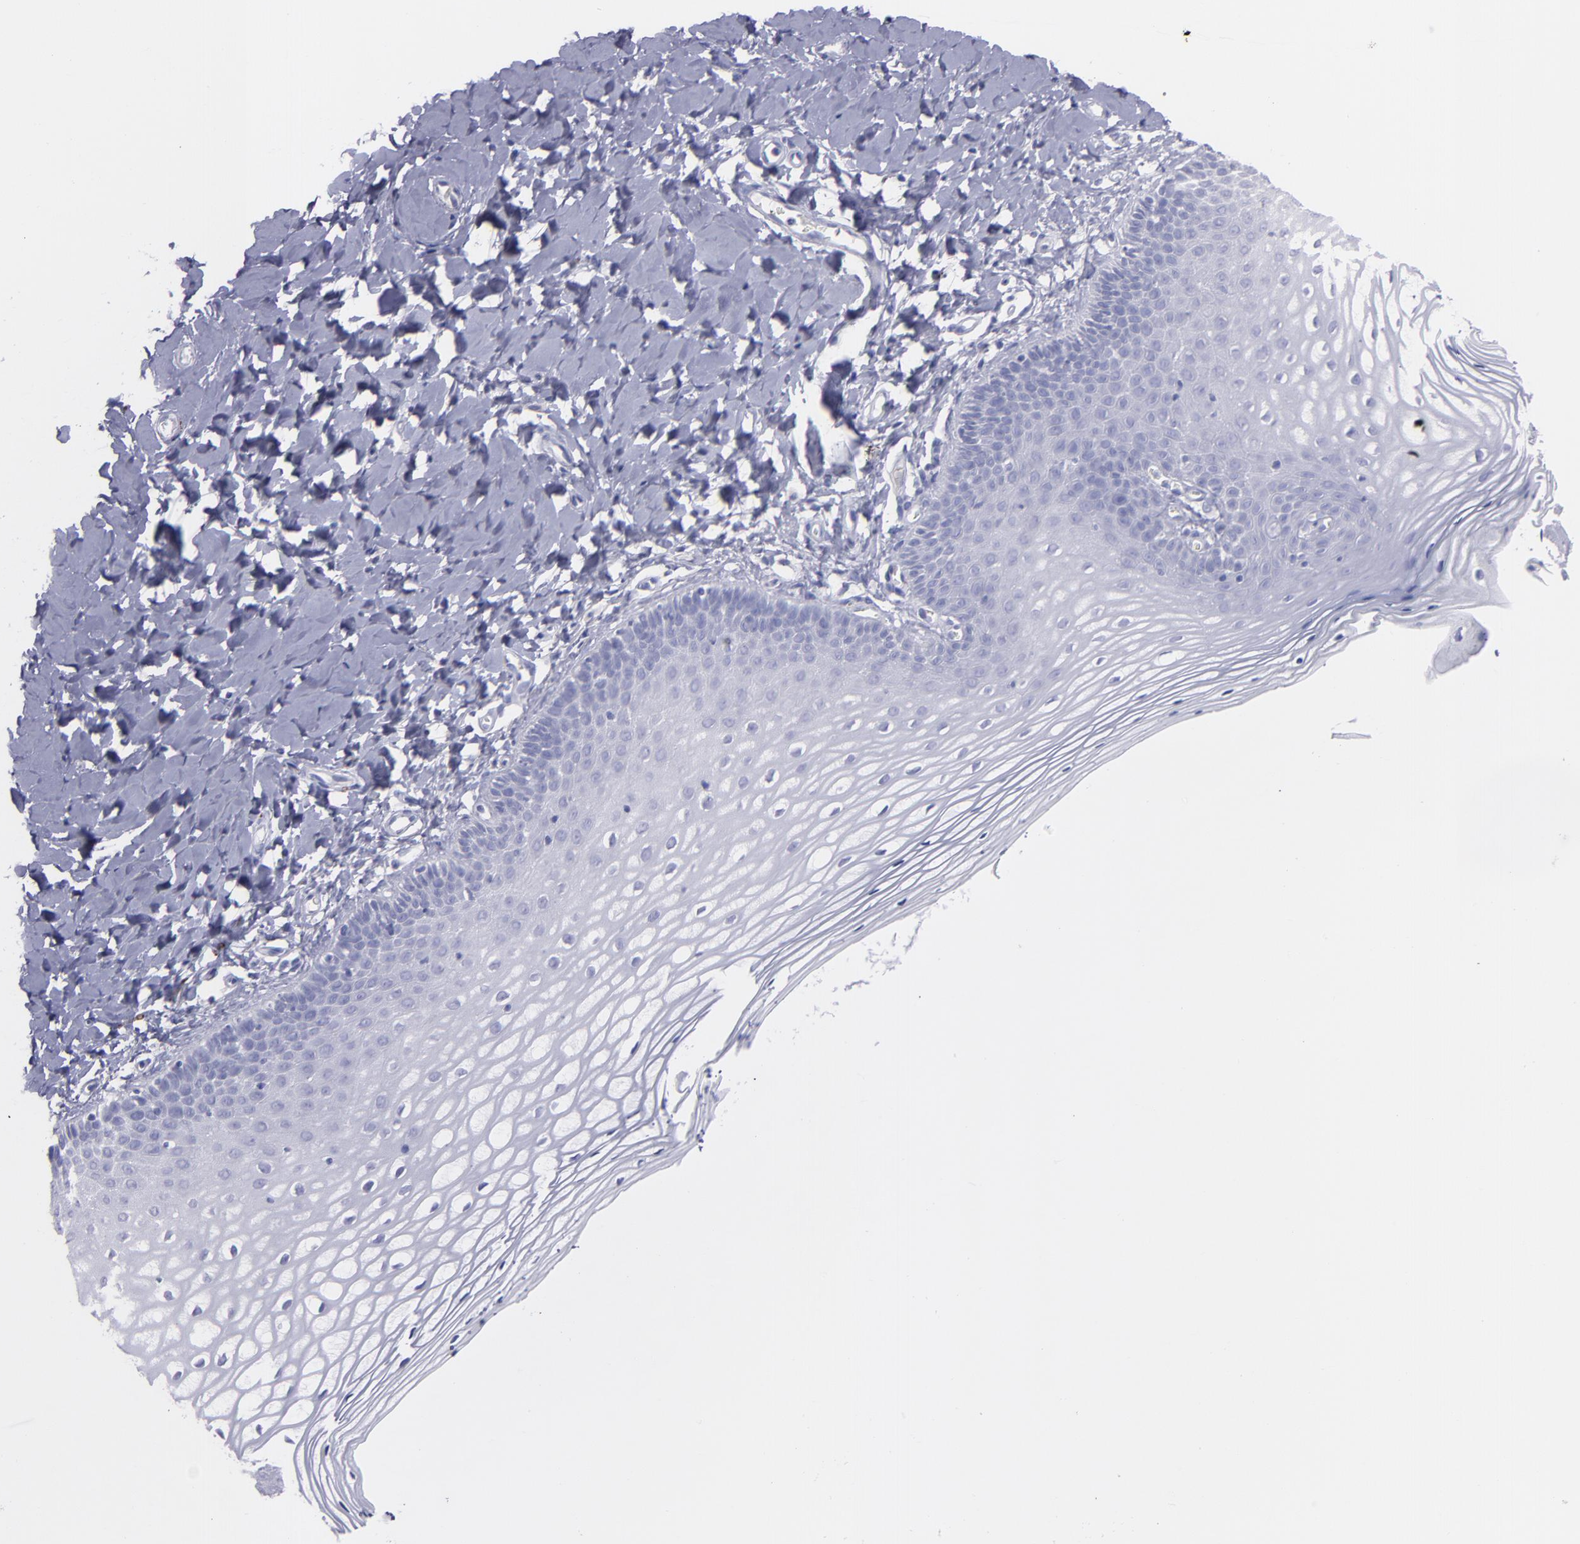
{"staining": {"intensity": "negative", "quantity": "none", "location": "none"}, "tissue": "vagina", "cell_type": "Squamous epithelial cells", "image_type": "normal", "snomed": [{"axis": "morphology", "description": "Normal tissue, NOS"}, {"axis": "topography", "description": "Vagina"}], "caption": "IHC photomicrograph of benign vagina: human vagina stained with DAB displays no significant protein staining in squamous epithelial cells. Brightfield microscopy of immunohistochemistry (IHC) stained with DAB (brown) and hematoxylin (blue), captured at high magnification.", "gene": "SNAP25", "patient": {"sex": "female", "age": 55}}